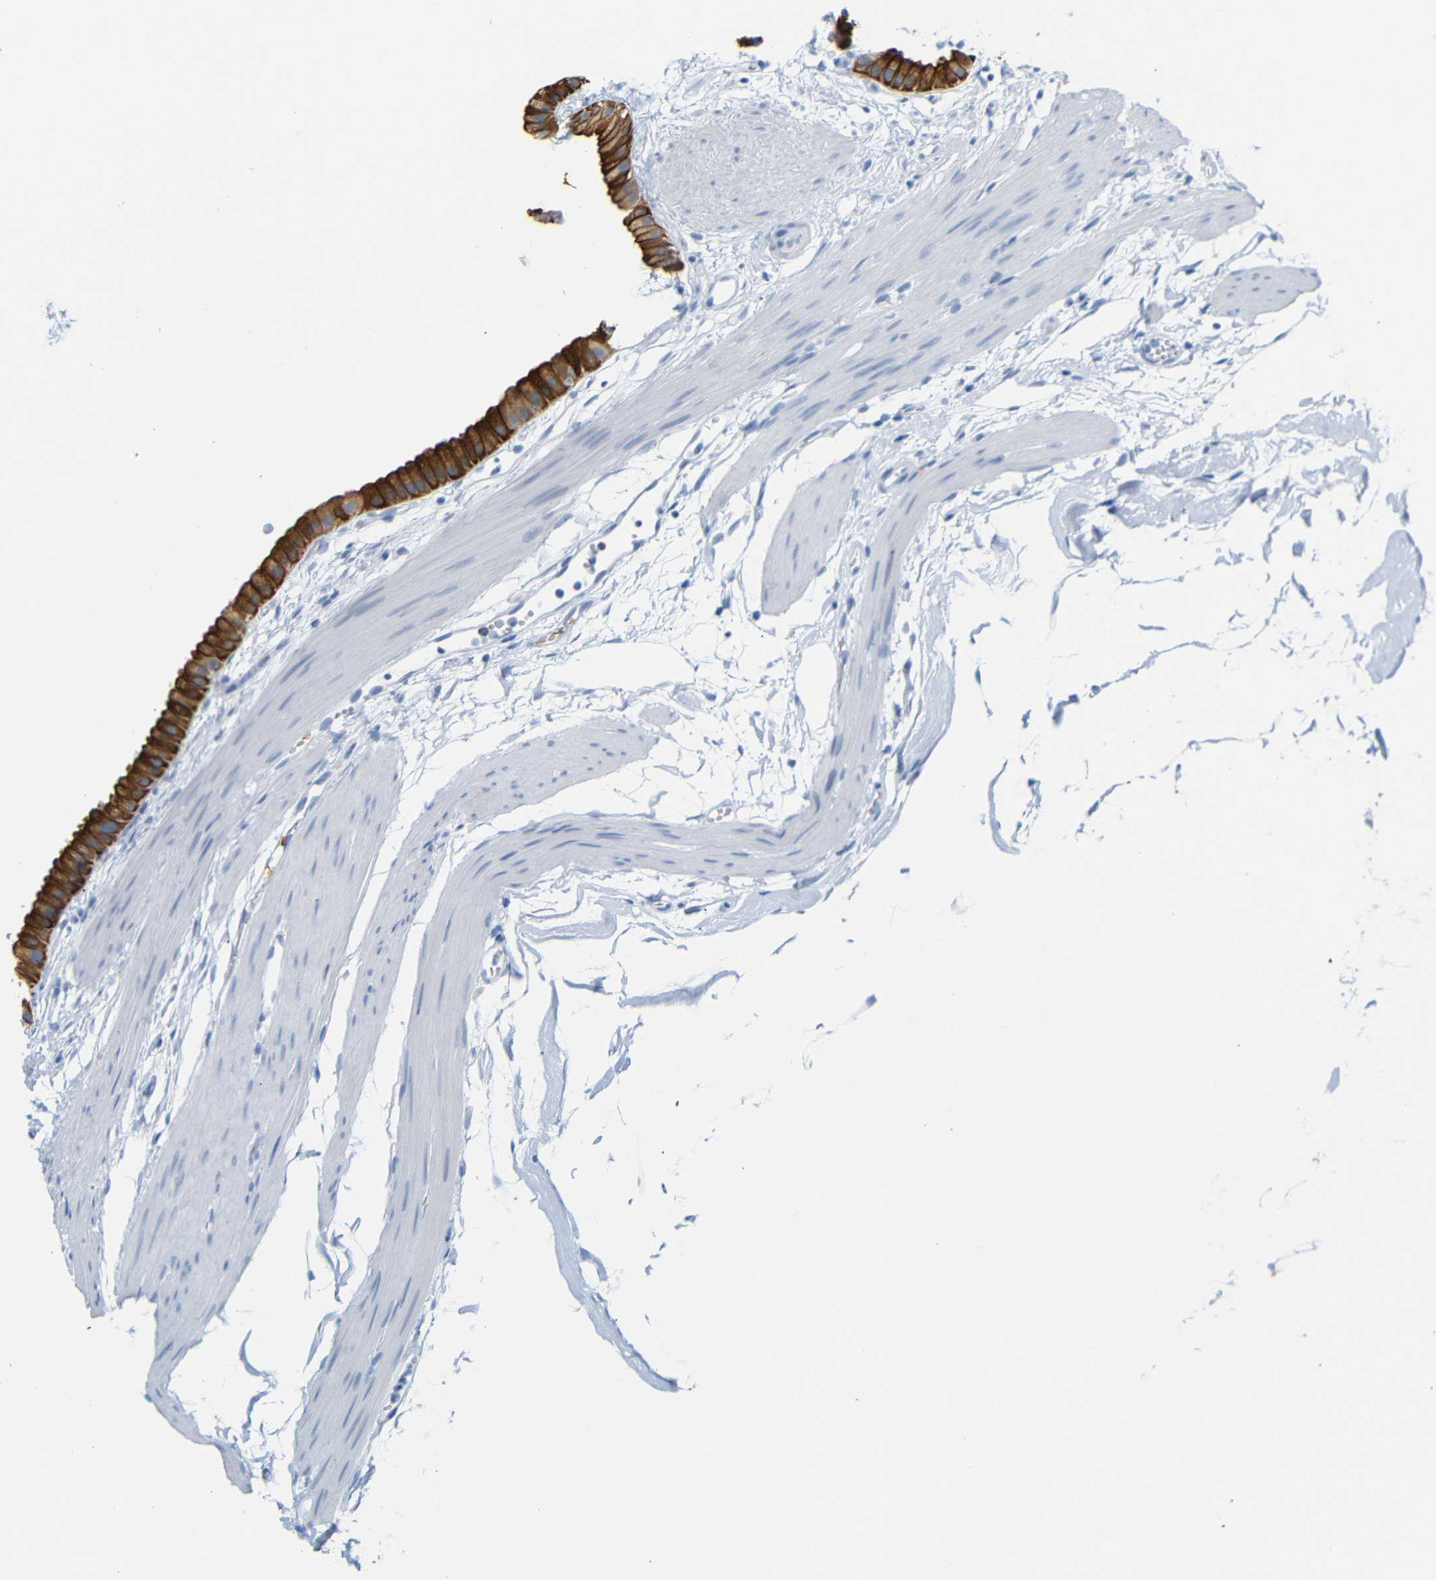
{"staining": {"intensity": "strong", "quantity": ">75%", "location": "cytoplasmic/membranous"}, "tissue": "gallbladder", "cell_type": "Glandular cells", "image_type": "normal", "snomed": [{"axis": "morphology", "description": "Normal tissue, NOS"}, {"axis": "topography", "description": "Gallbladder"}], "caption": "Immunohistochemistry (IHC) histopathology image of normal gallbladder: human gallbladder stained using immunohistochemistry (IHC) shows high levels of strong protein expression localized specifically in the cytoplasmic/membranous of glandular cells, appearing as a cytoplasmic/membranous brown color.", "gene": "DYNAP", "patient": {"sex": "female", "age": 64}}